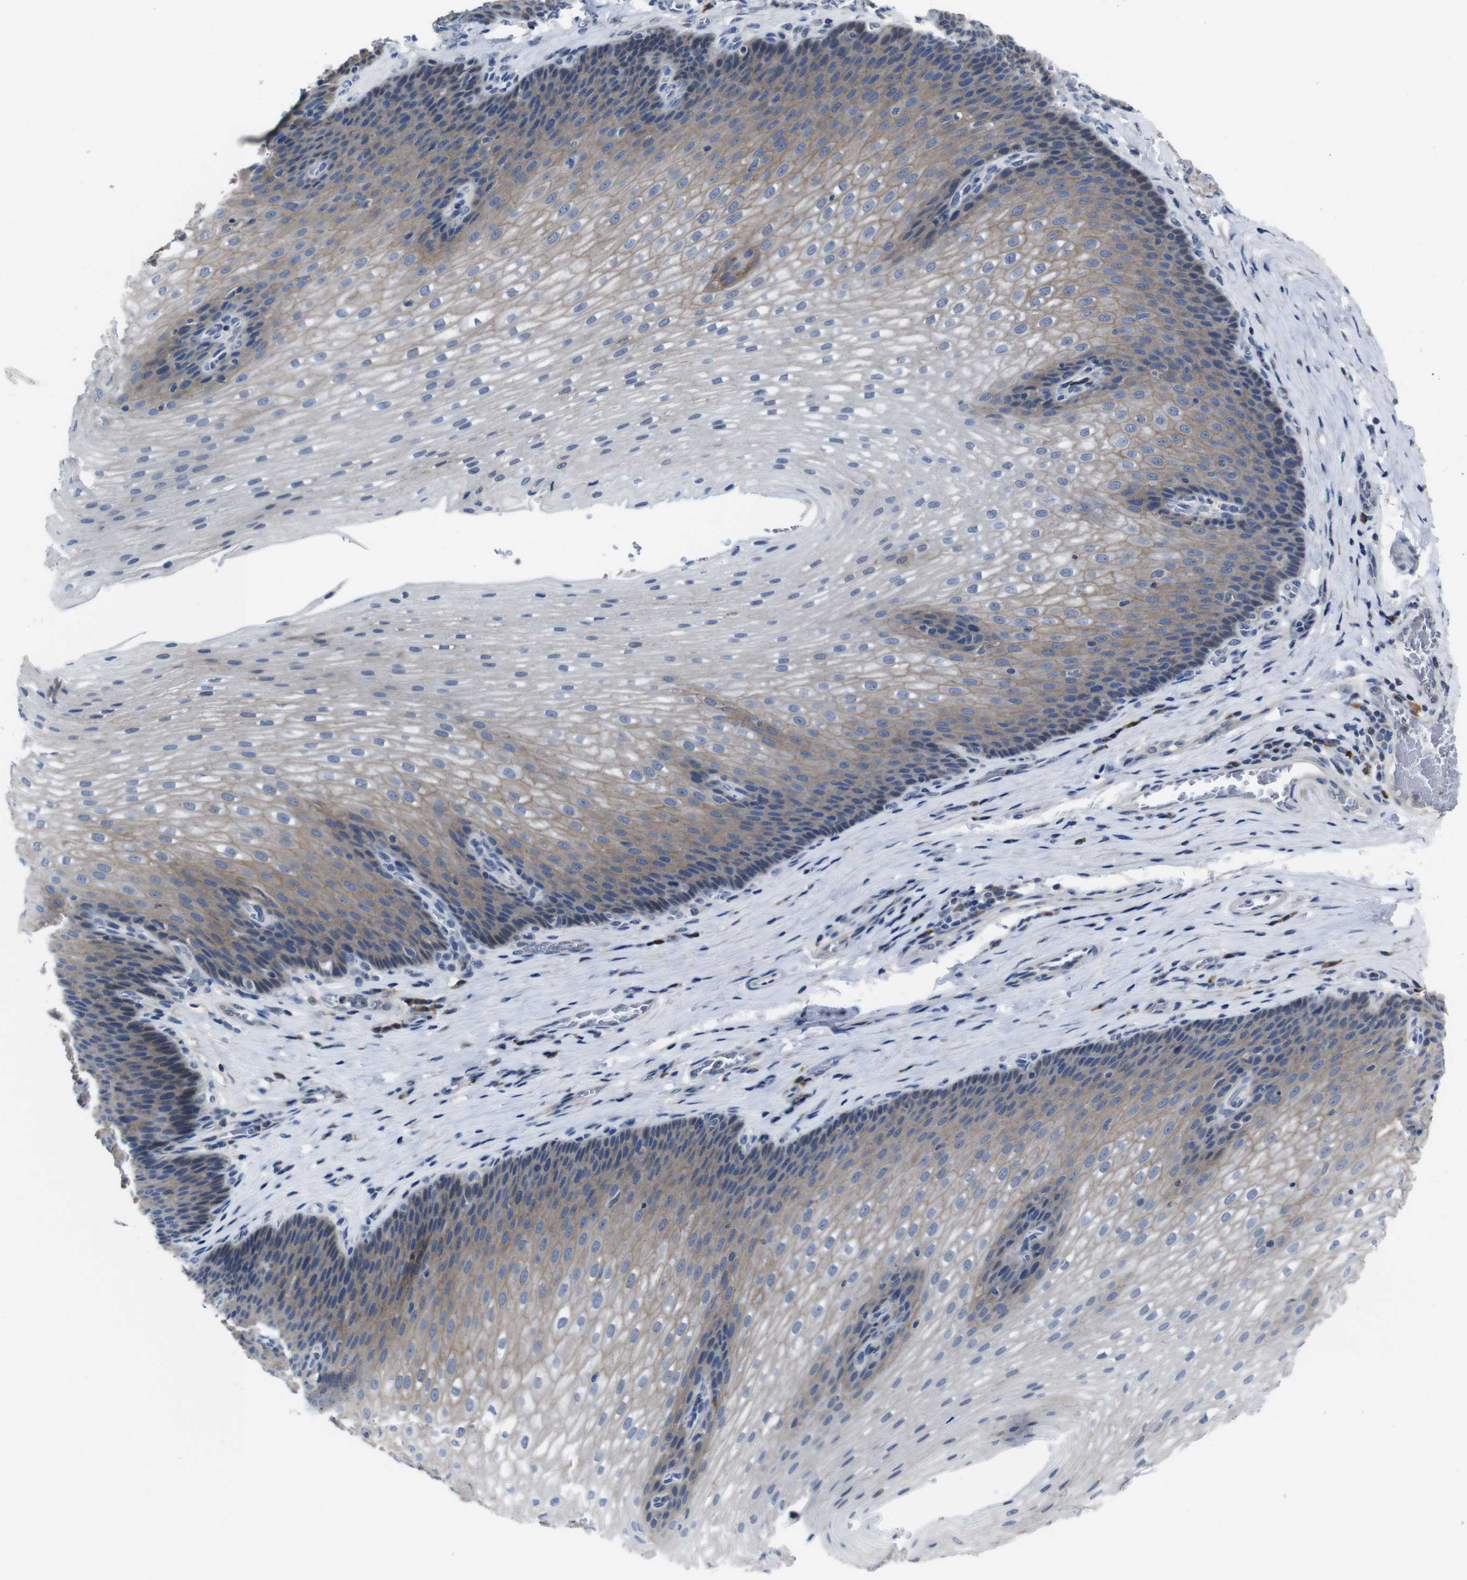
{"staining": {"intensity": "moderate", "quantity": "25%-75%", "location": "cytoplasmic/membranous"}, "tissue": "esophagus", "cell_type": "Squamous epithelial cells", "image_type": "normal", "snomed": [{"axis": "morphology", "description": "Normal tissue, NOS"}, {"axis": "topography", "description": "Esophagus"}], "caption": "IHC micrograph of unremarkable esophagus: esophagus stained using IHC shows medium levels of moderate protein expression localized specifically in the cytoplasmic/membranous of squamous epithelial cells, appearing as a cytoplasmic/membranous brown color.", "gene": "SEMA4B", "patient": {"sex": "male", "age": 48}}